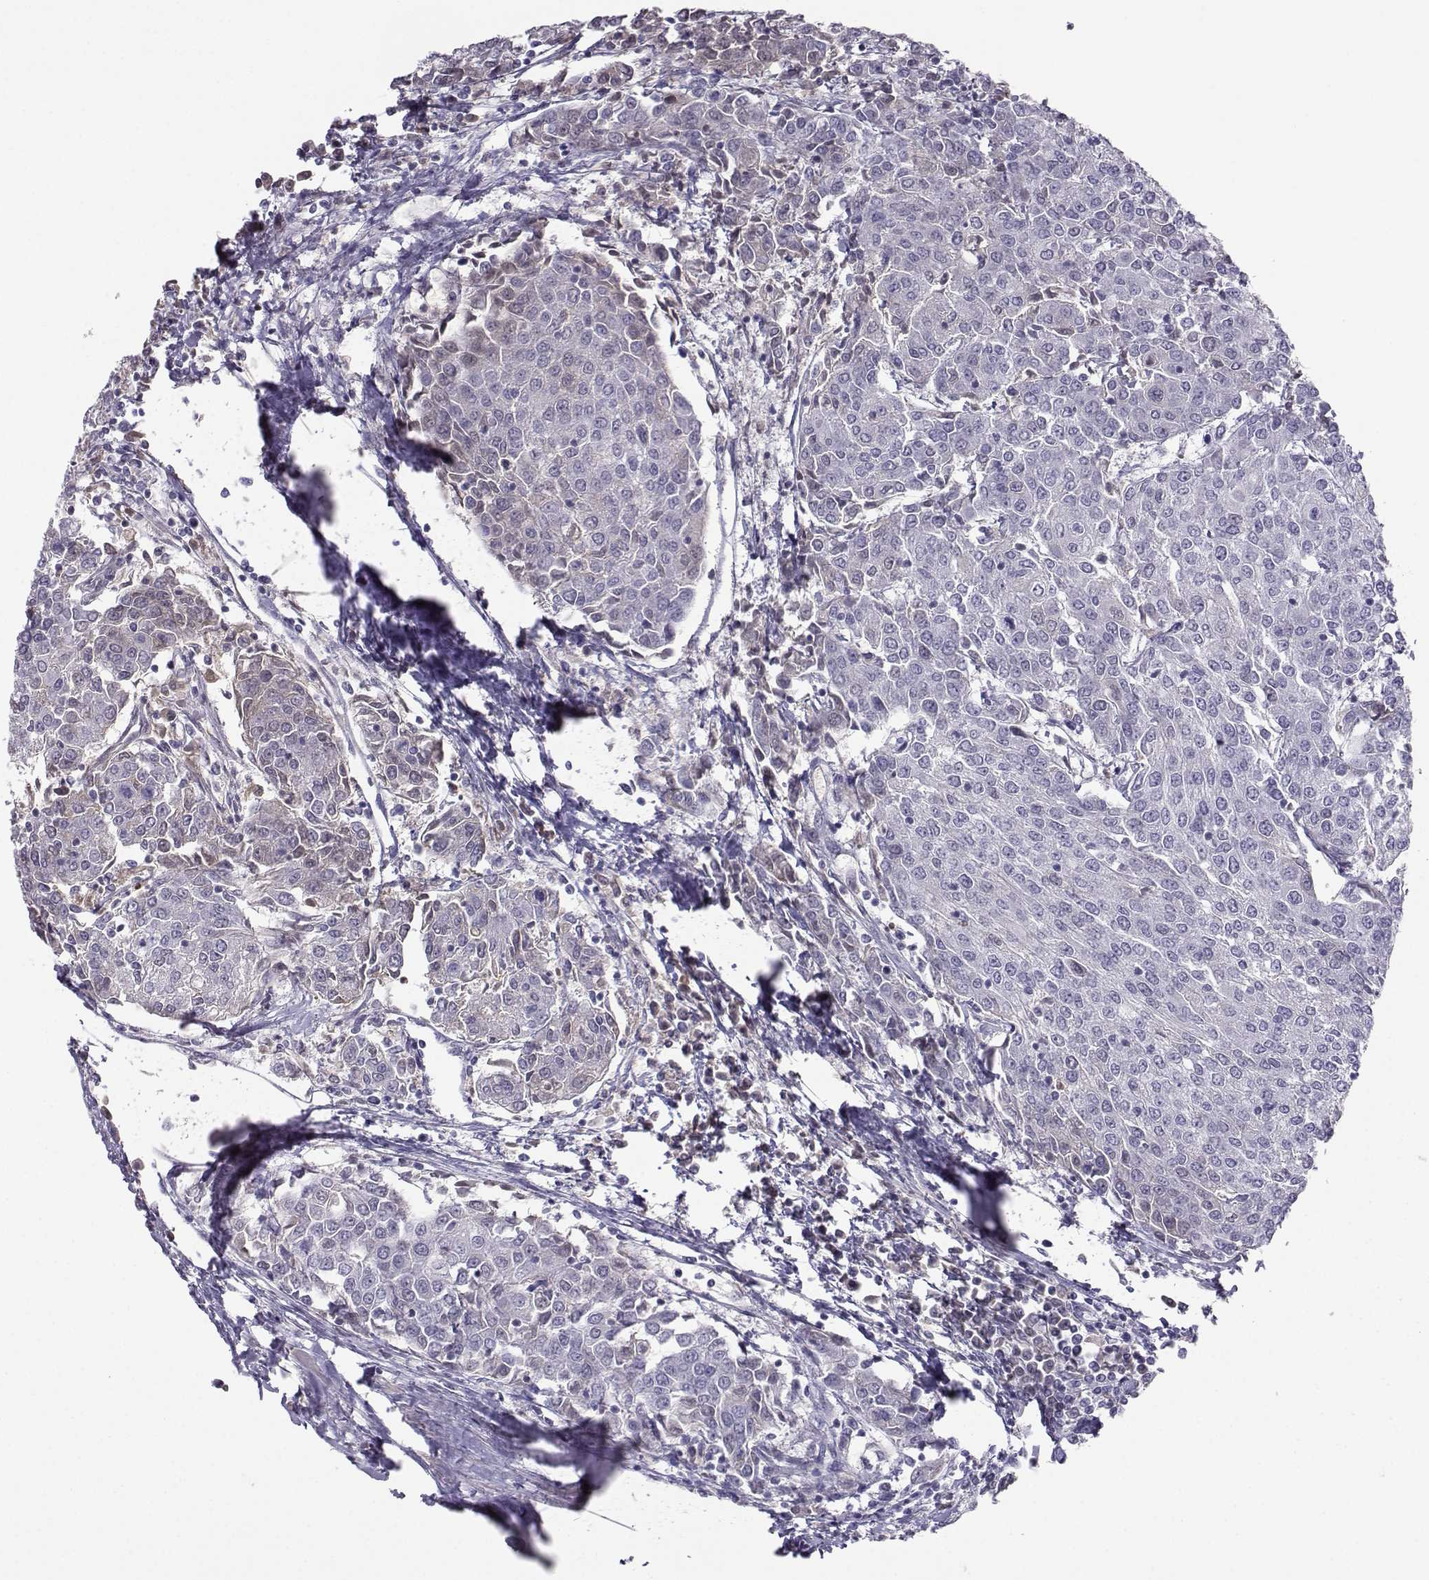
{"staining": {"intensity": "negative", "quantity": "none", "location": "none"}, "tissue": "urothelial cancer", "cell_type": "Tumor cells", "image_type": "cancer", "snomed": [{"axis": "morphology", "description": "Urothelial carcinoma, High grade"}, {"axis": "topography", "description": "Urinary bladder"}], "caption": "An immunohistochemistry image of high-grade urothelial carcinoma is shown. There is no staining in tumor cells of high-grade urothelial carcinoma.", "gene": "LHX1", "patient": {"sex": "female", "age": 85}}